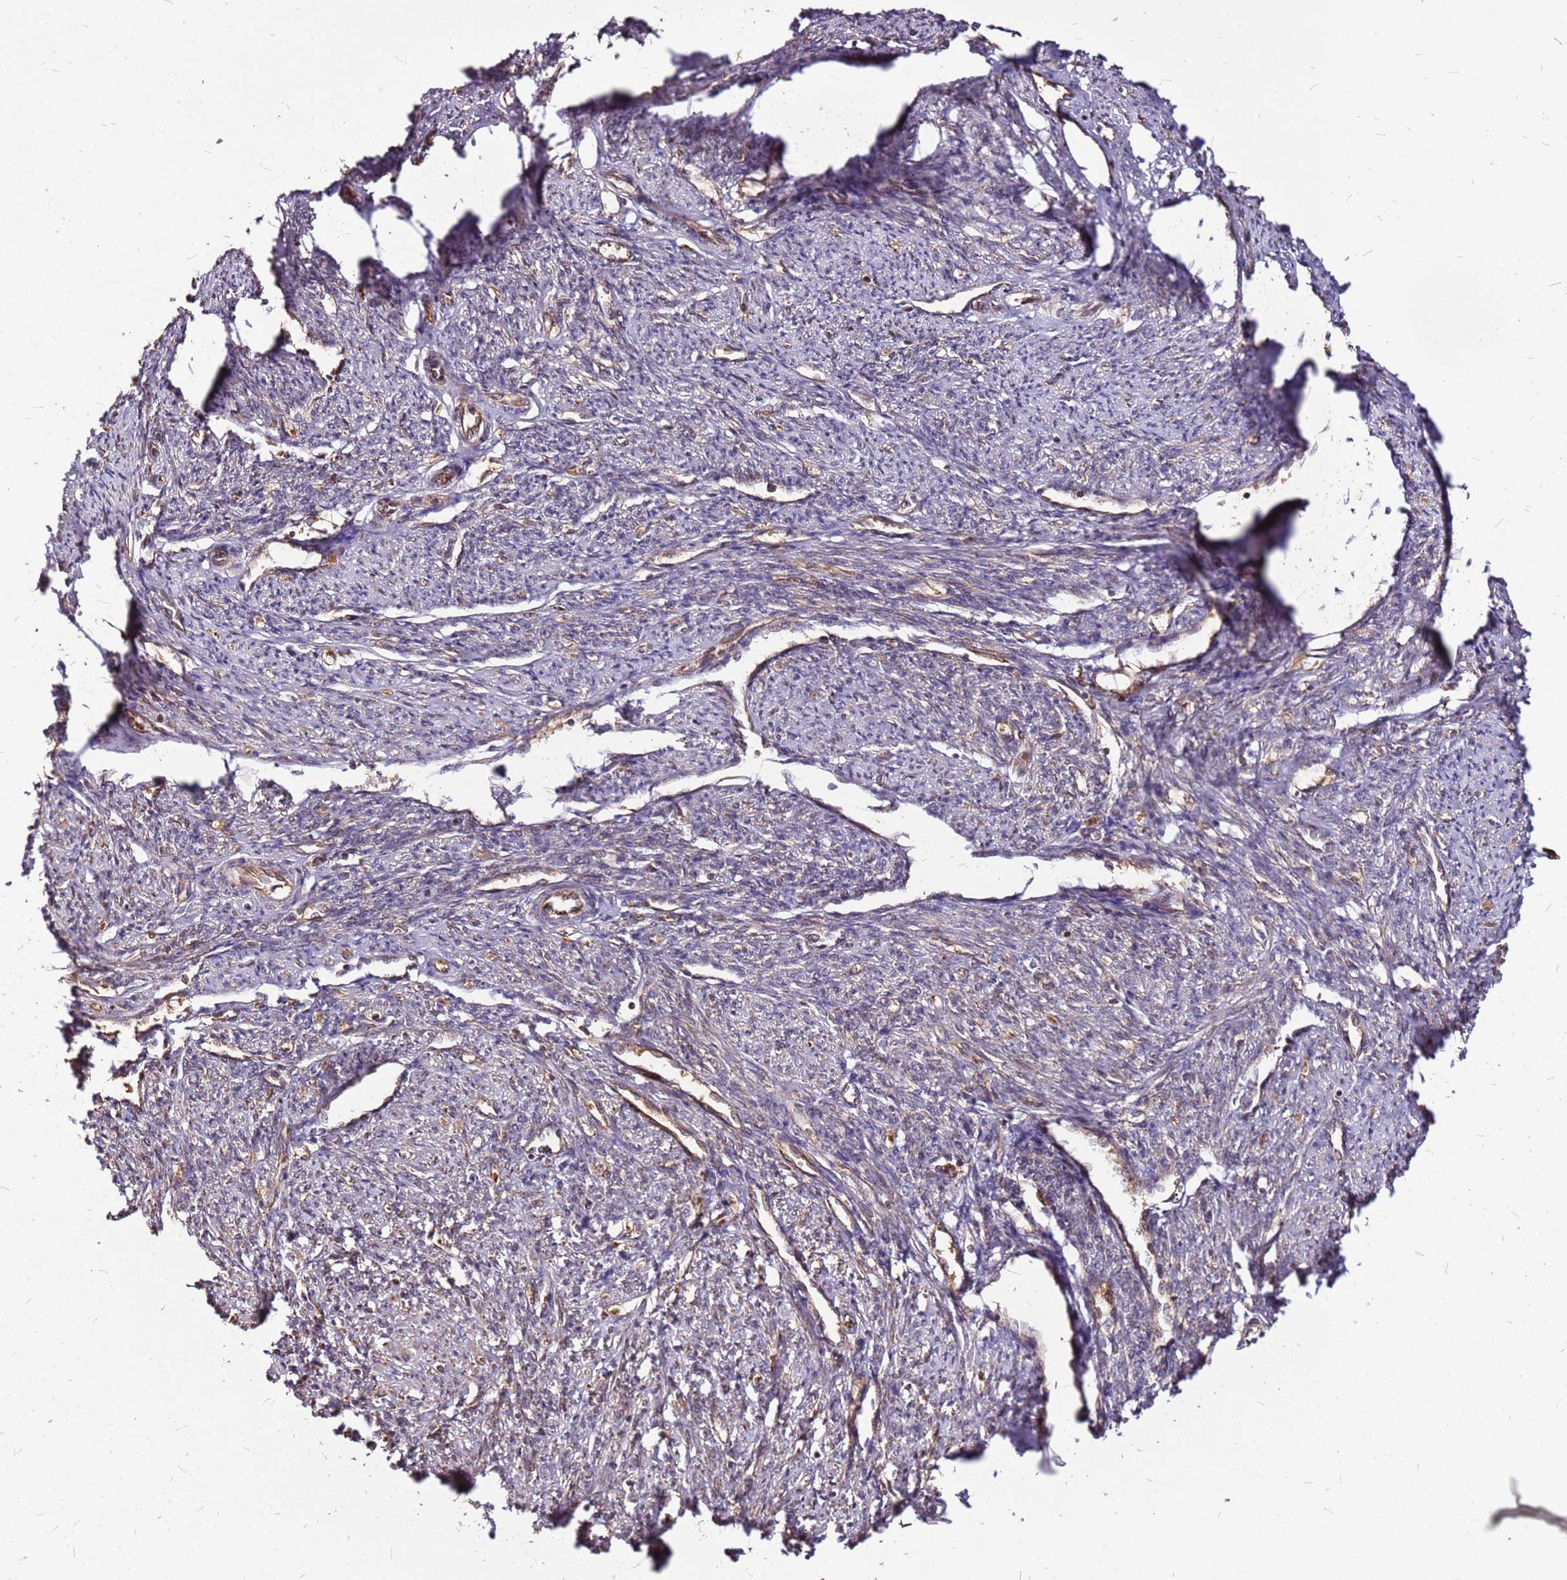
{"staining": {"intensity": "moderate", "quantity": "25%-75%", "location": "cytoplasmic/membranous,nuclear"}, "tissue": "smooth muscle", "cell_type": "Smooth muscle cells", "image_type": "normal", "snomed": [{"axis": "morphology", "description": "Normal tissue, NOS"}, {"axis": "topography", "description": "Smooth muscle"}, {"axis": "topography", "description": "Uterus"}], "caption": "Smooth muscle cells show medium levels of moderate cytoplasmic/membranous,nuclear staining in about 25%-75% of cells in benign human smooth muscle.", "gene": "LYPLAL1", "patient": {"sex": "female", "age": 59}}